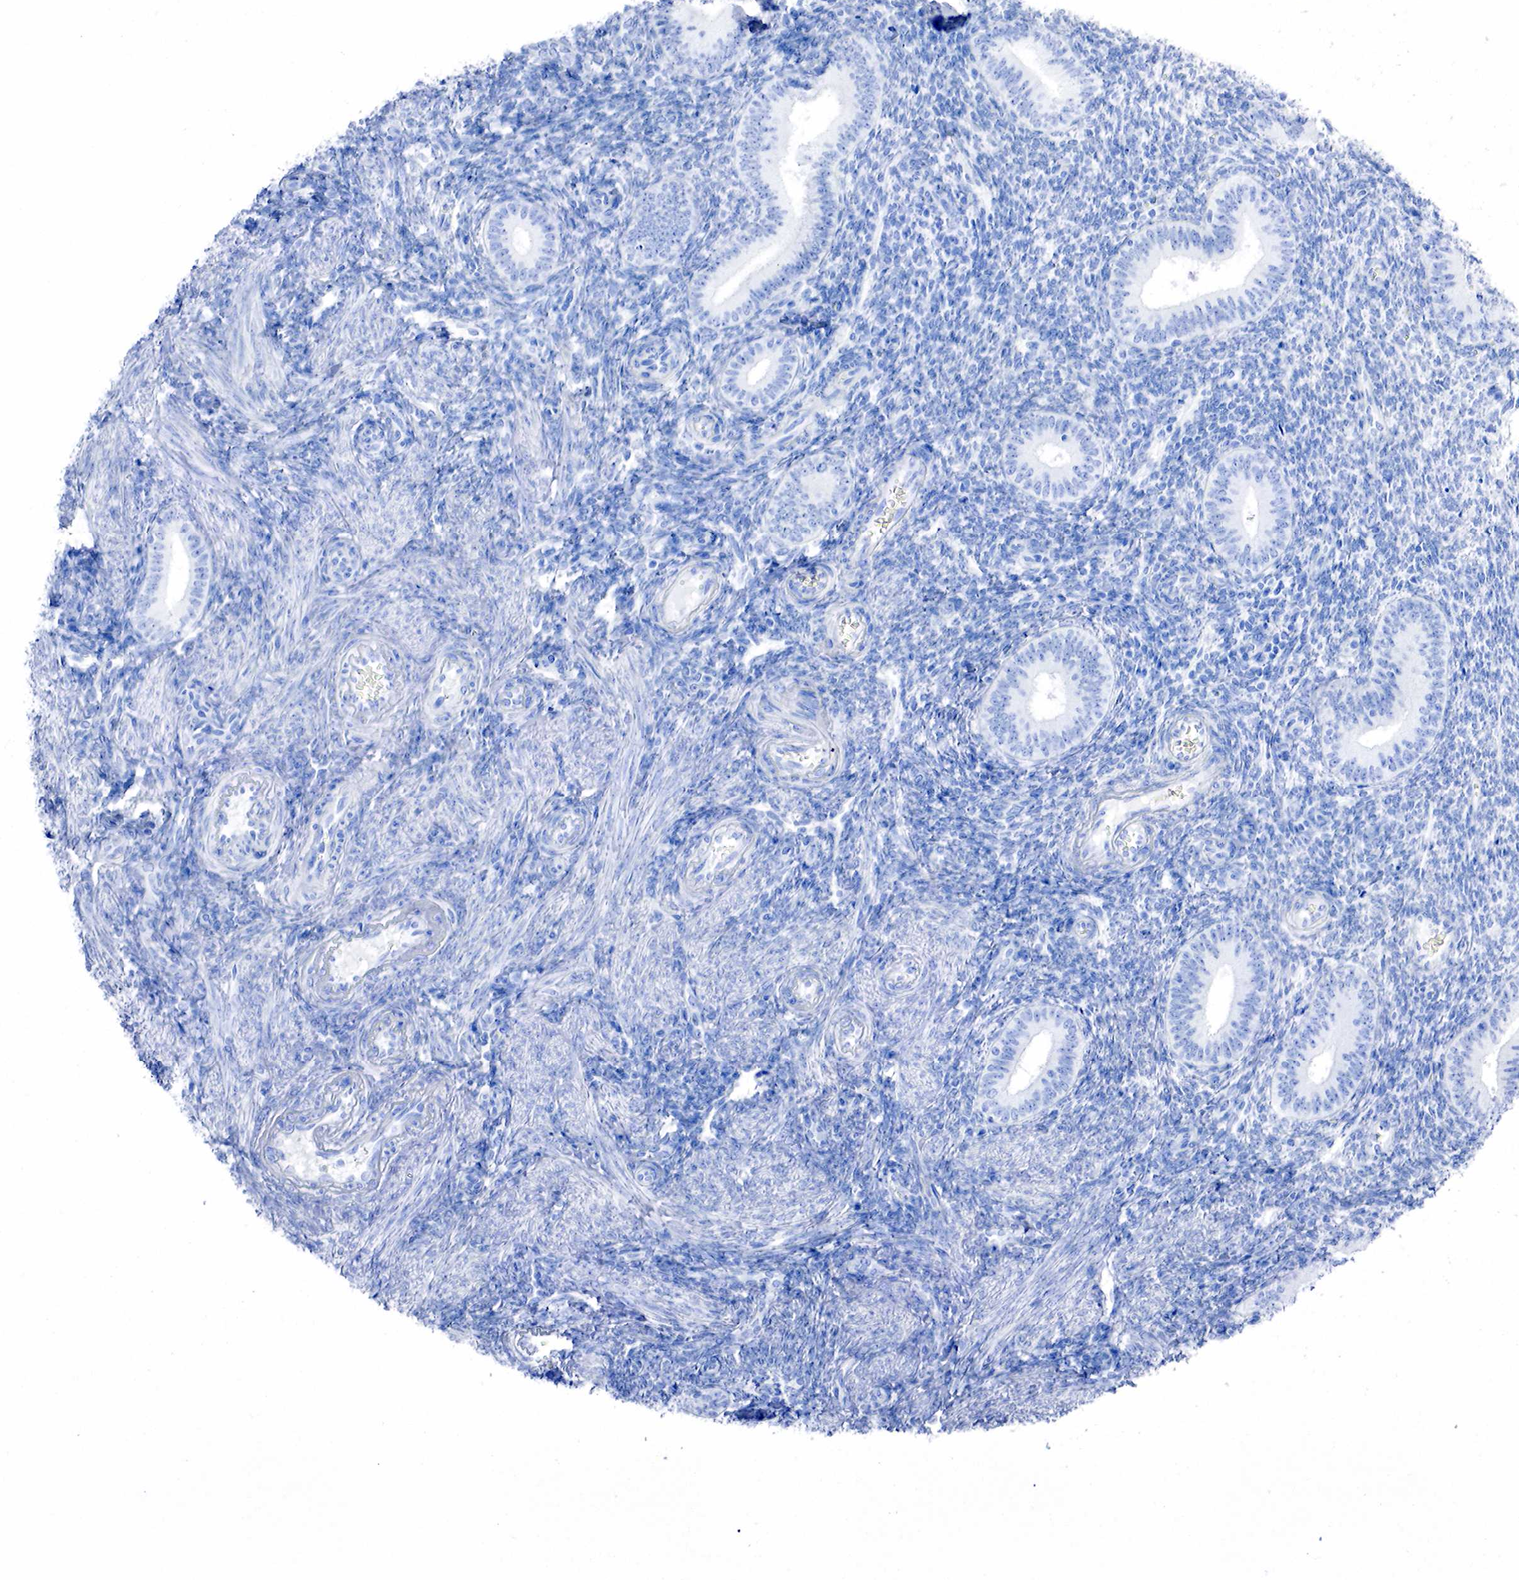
{"staining": {"intensity": "negative", "quantity": "none", "location": "none"}, "tissue": "endometrium", "cell_type": "Cells in endometrial stroma", "image_type": "normal", "snomed": [{"axis": "morphology", "description": "Normal tissue, NOS"}, {"axis": "topography", "description": "Endometrium"}], "caption": "The micrograph reveals no staining of cells in endometrial stroma in unremarkable endometrium.", "gene": "PTH", "patient": {"sex": "female", "age": 35}}